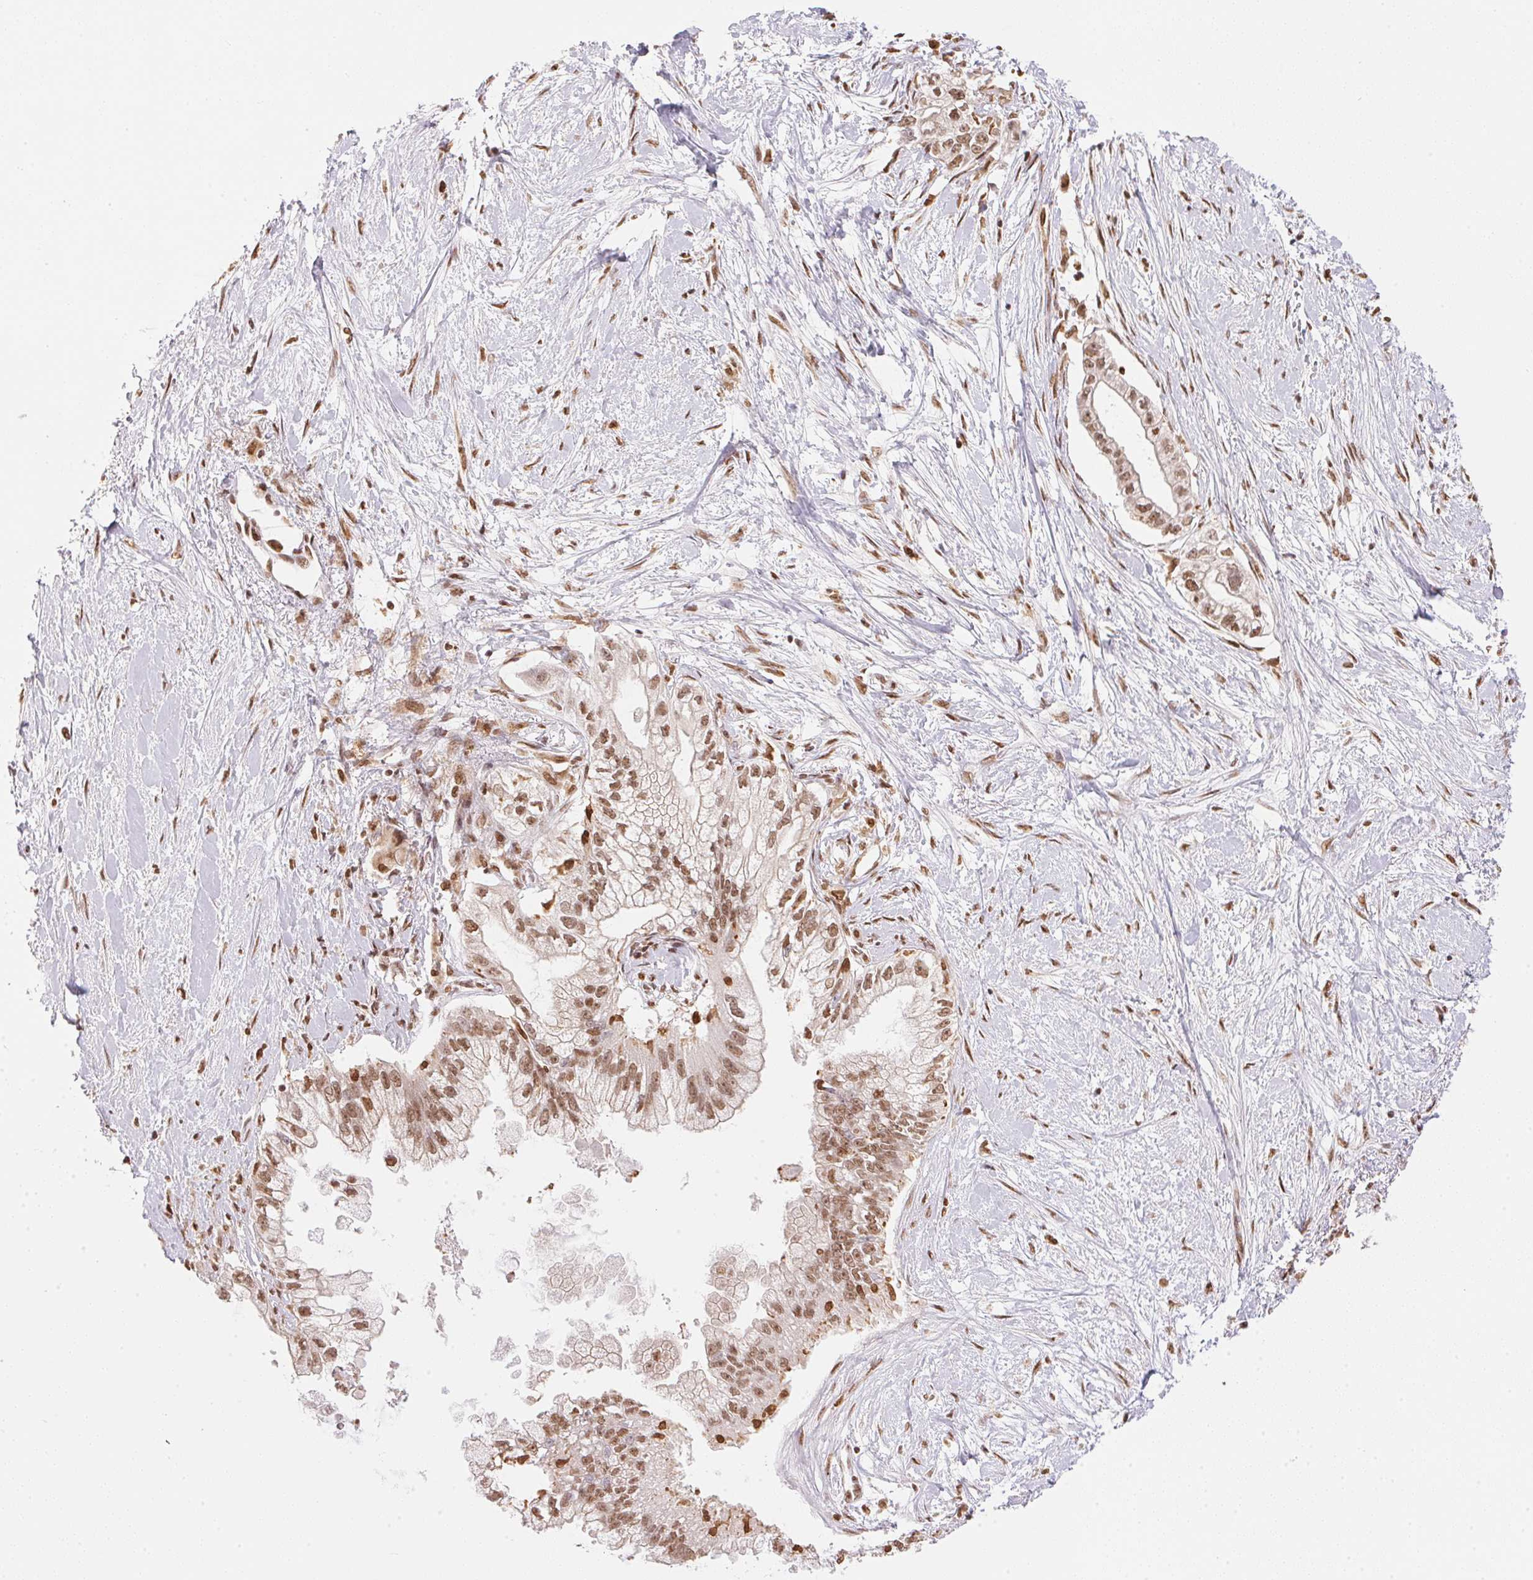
{"staining": {"intensity": "moderate", "quantity": ">75%", "location": "nuclear"}, "tissue": "pancreatic cancer", "cell_type": "Tumor cells", "image_type": "cancer", "snomed": [{"axis": "morphology", "description": "Adenocarcinoma, NOS"}, {"axis": "topography", "description": "Pancreas"}], "caption": "A brown stain labels moderate nuclear staining of a protein in human pancreatic cancer (adenocarcinoma) tumor cells. The staining was performed using DAB to visualize the protein expression in brown, while the nuclei were stained in blue with hematoxylin (Magnification: 20x).", "gene": "NFE2L1", "patient": {"sex": "male", "age": 70}}